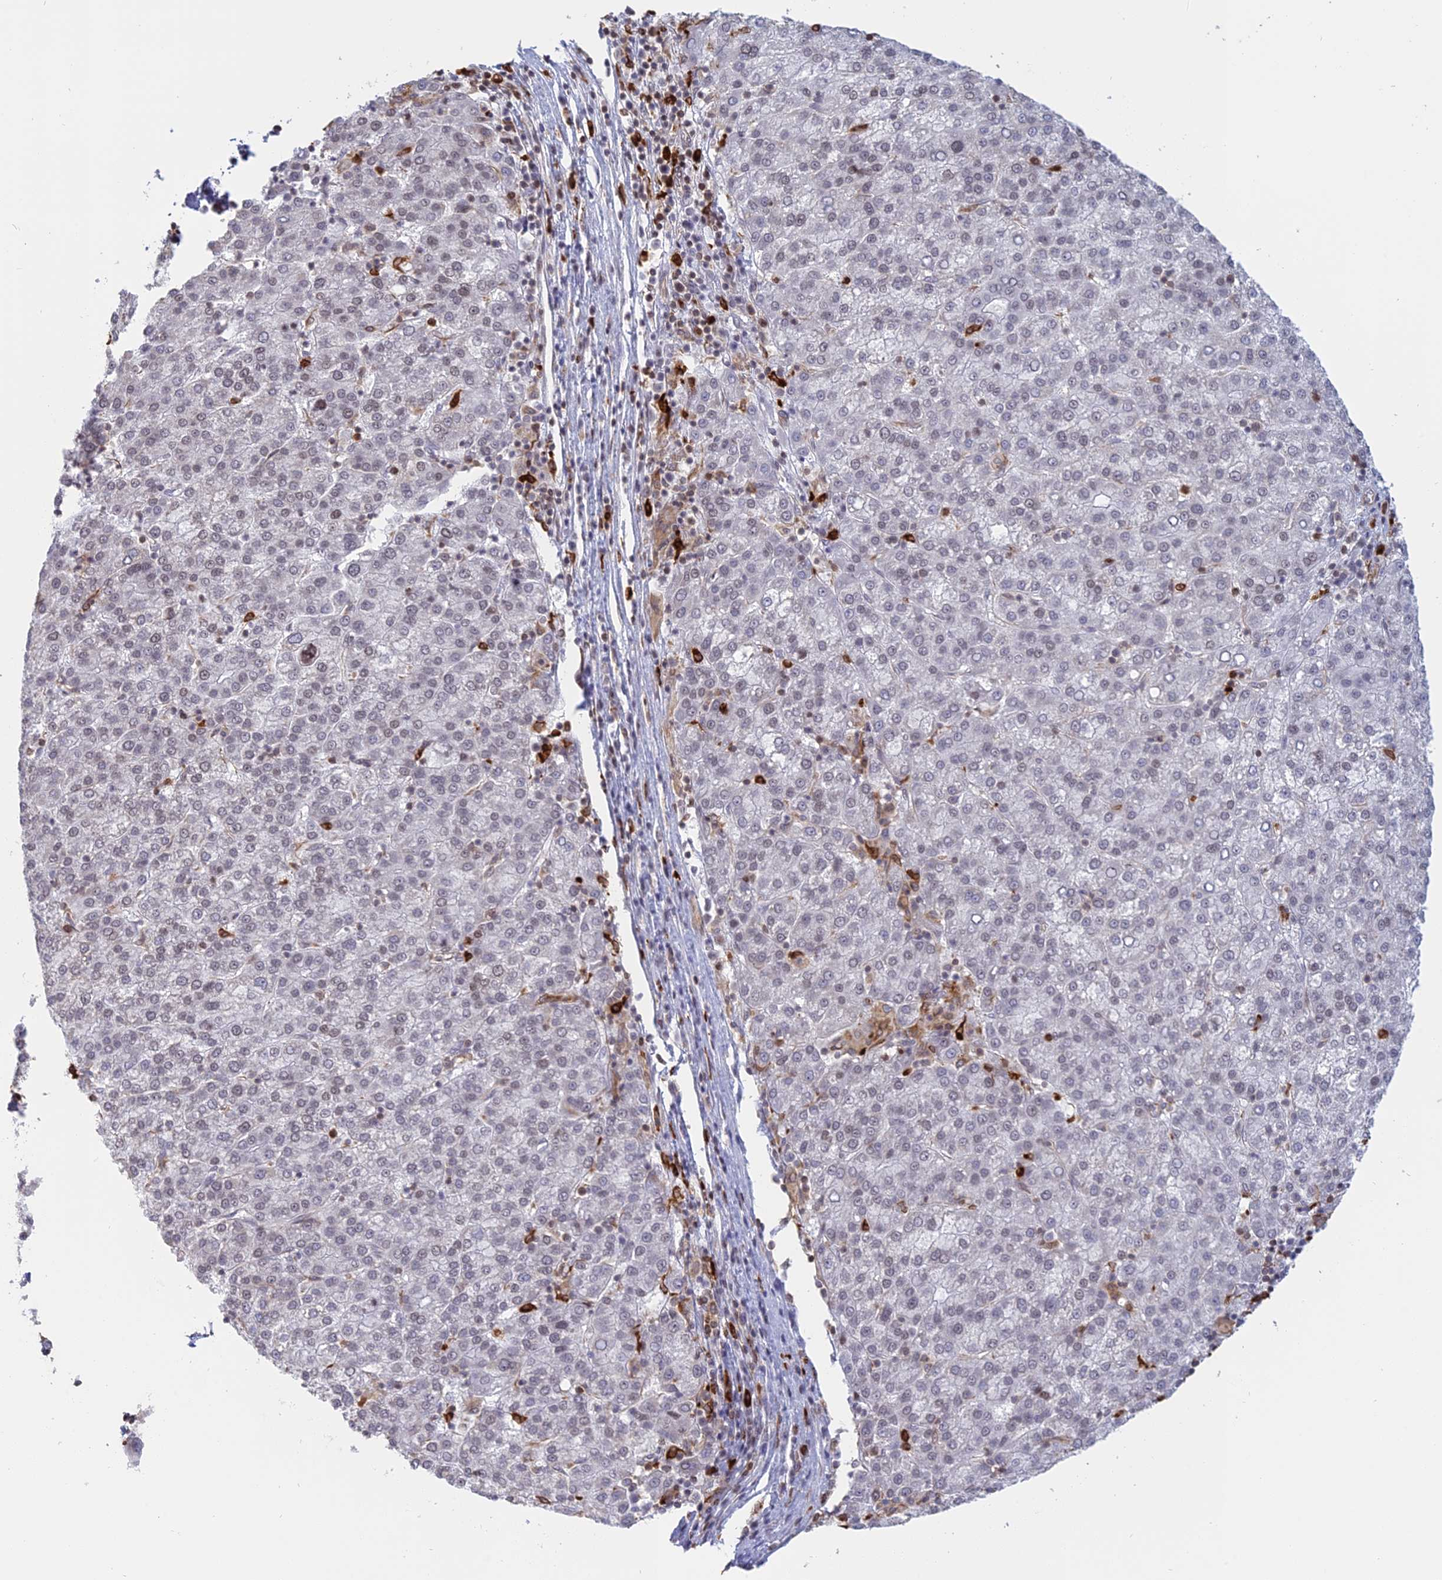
{"staining": {"intensity": "negative", "quantity": "none", "location": "none"}, "tissue": "liver cancer", "cell_type": "Tumor cells", "image_type": "cancer", "snomed": [{"axis": "morphology", "description": "Carcinoma, Hepatocellular, NOS"}, {"axis": "topography", "description": "Liver"}], "caption": "Tumor cells show no significant protein staining in liver hepatocellular carcinoma.", "gene": "APOBR", "patient": {"sex": "female", "age": 58}}